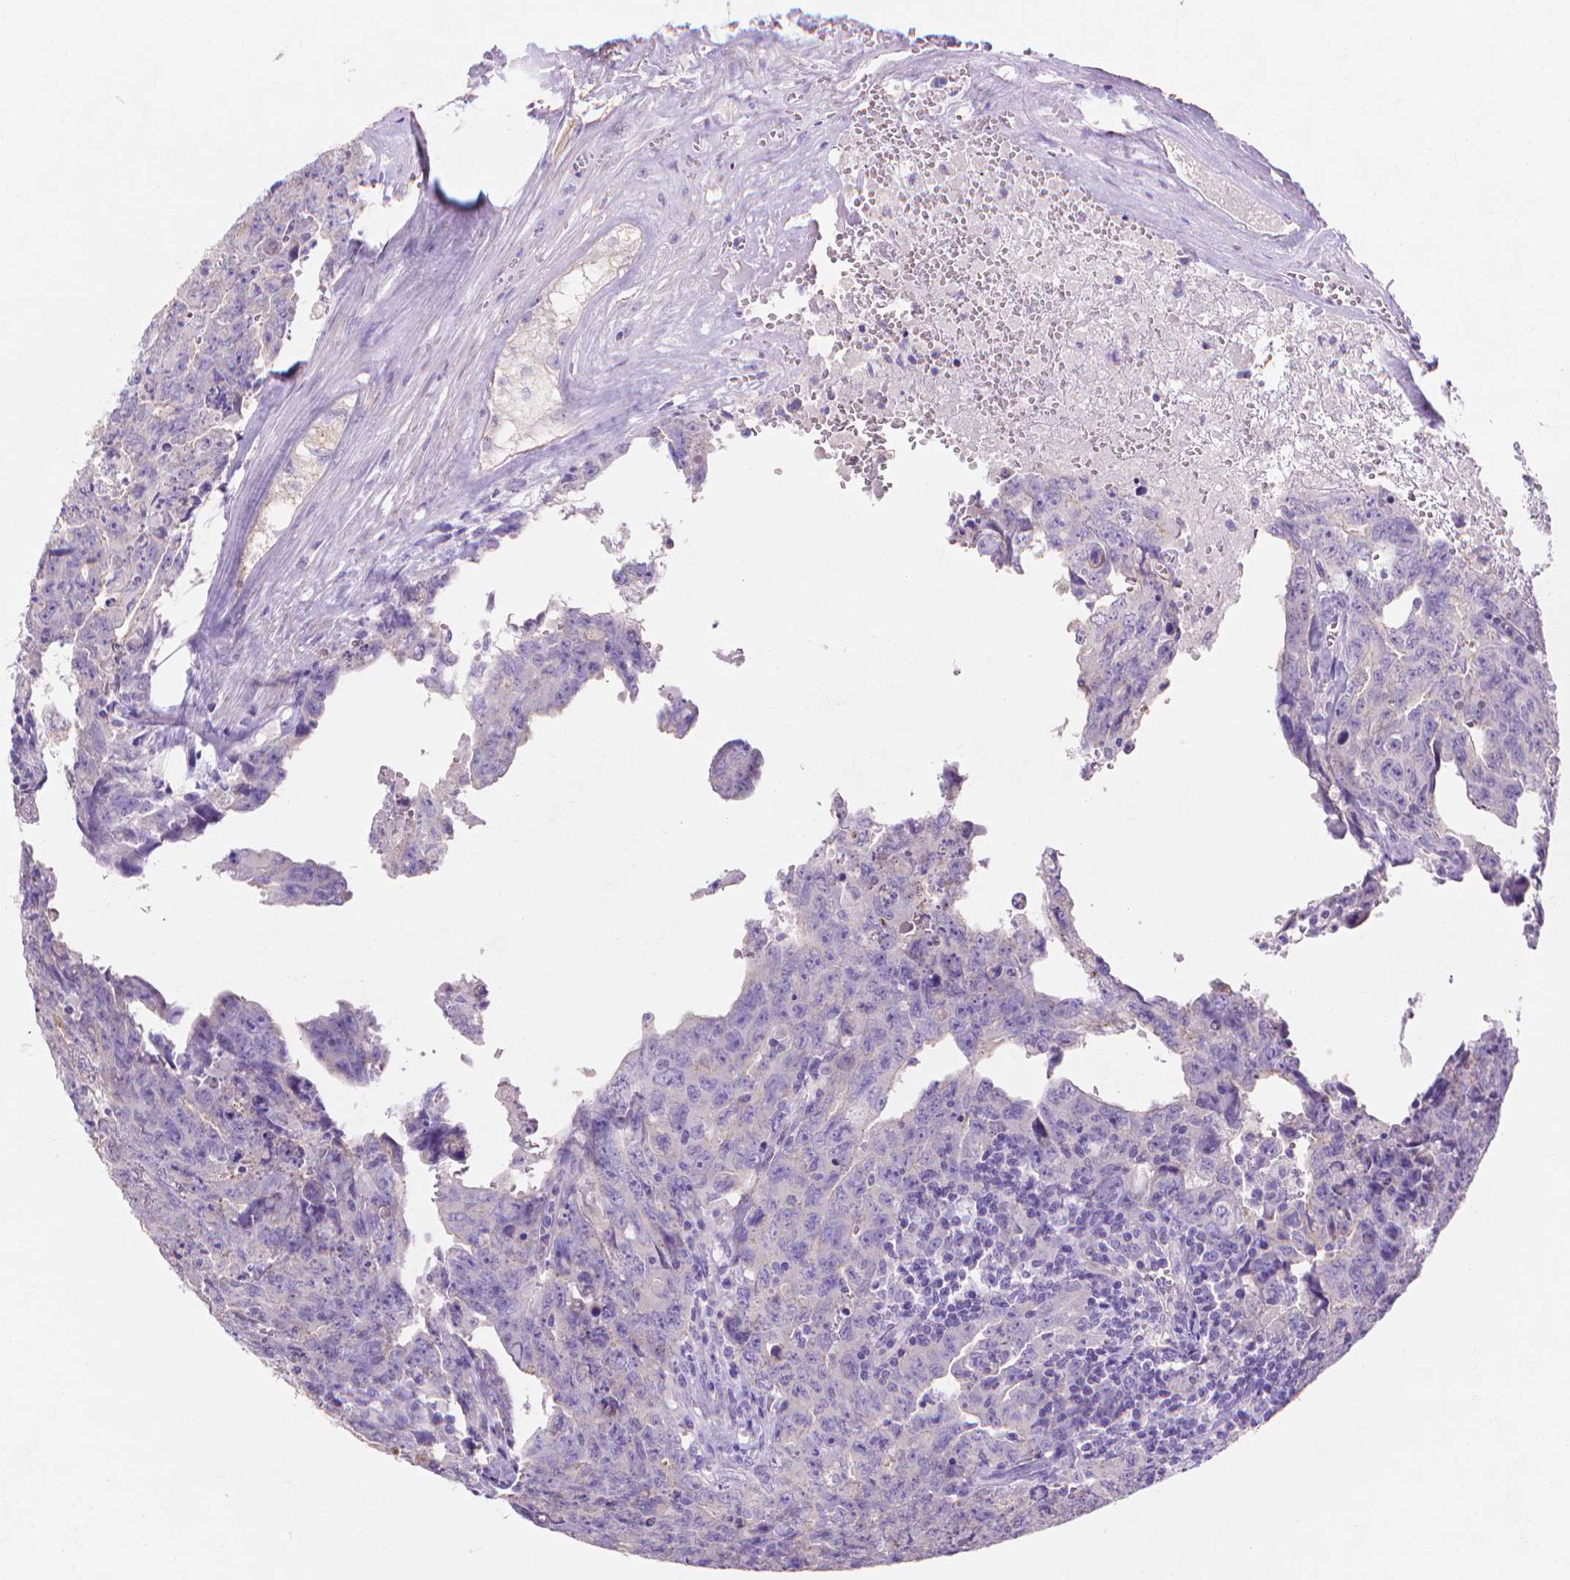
{"staining": {"intensity": "negative", "quantity": "none", "location": "none"}, "tissue": "testis cancer", "cell_type": "Tumor cells", "image_type": "cancer", "snomed": [{"axis": "morphology", "description": "Carcinoma, Embryonal, NOS"}, {"axis": "topography", "description": "Testis"}], "caption": "There is no significant expression in tumor cells of testis cancer.", "gene": "MBLAC1", "patient": {"sex": "male", "age": 24}}